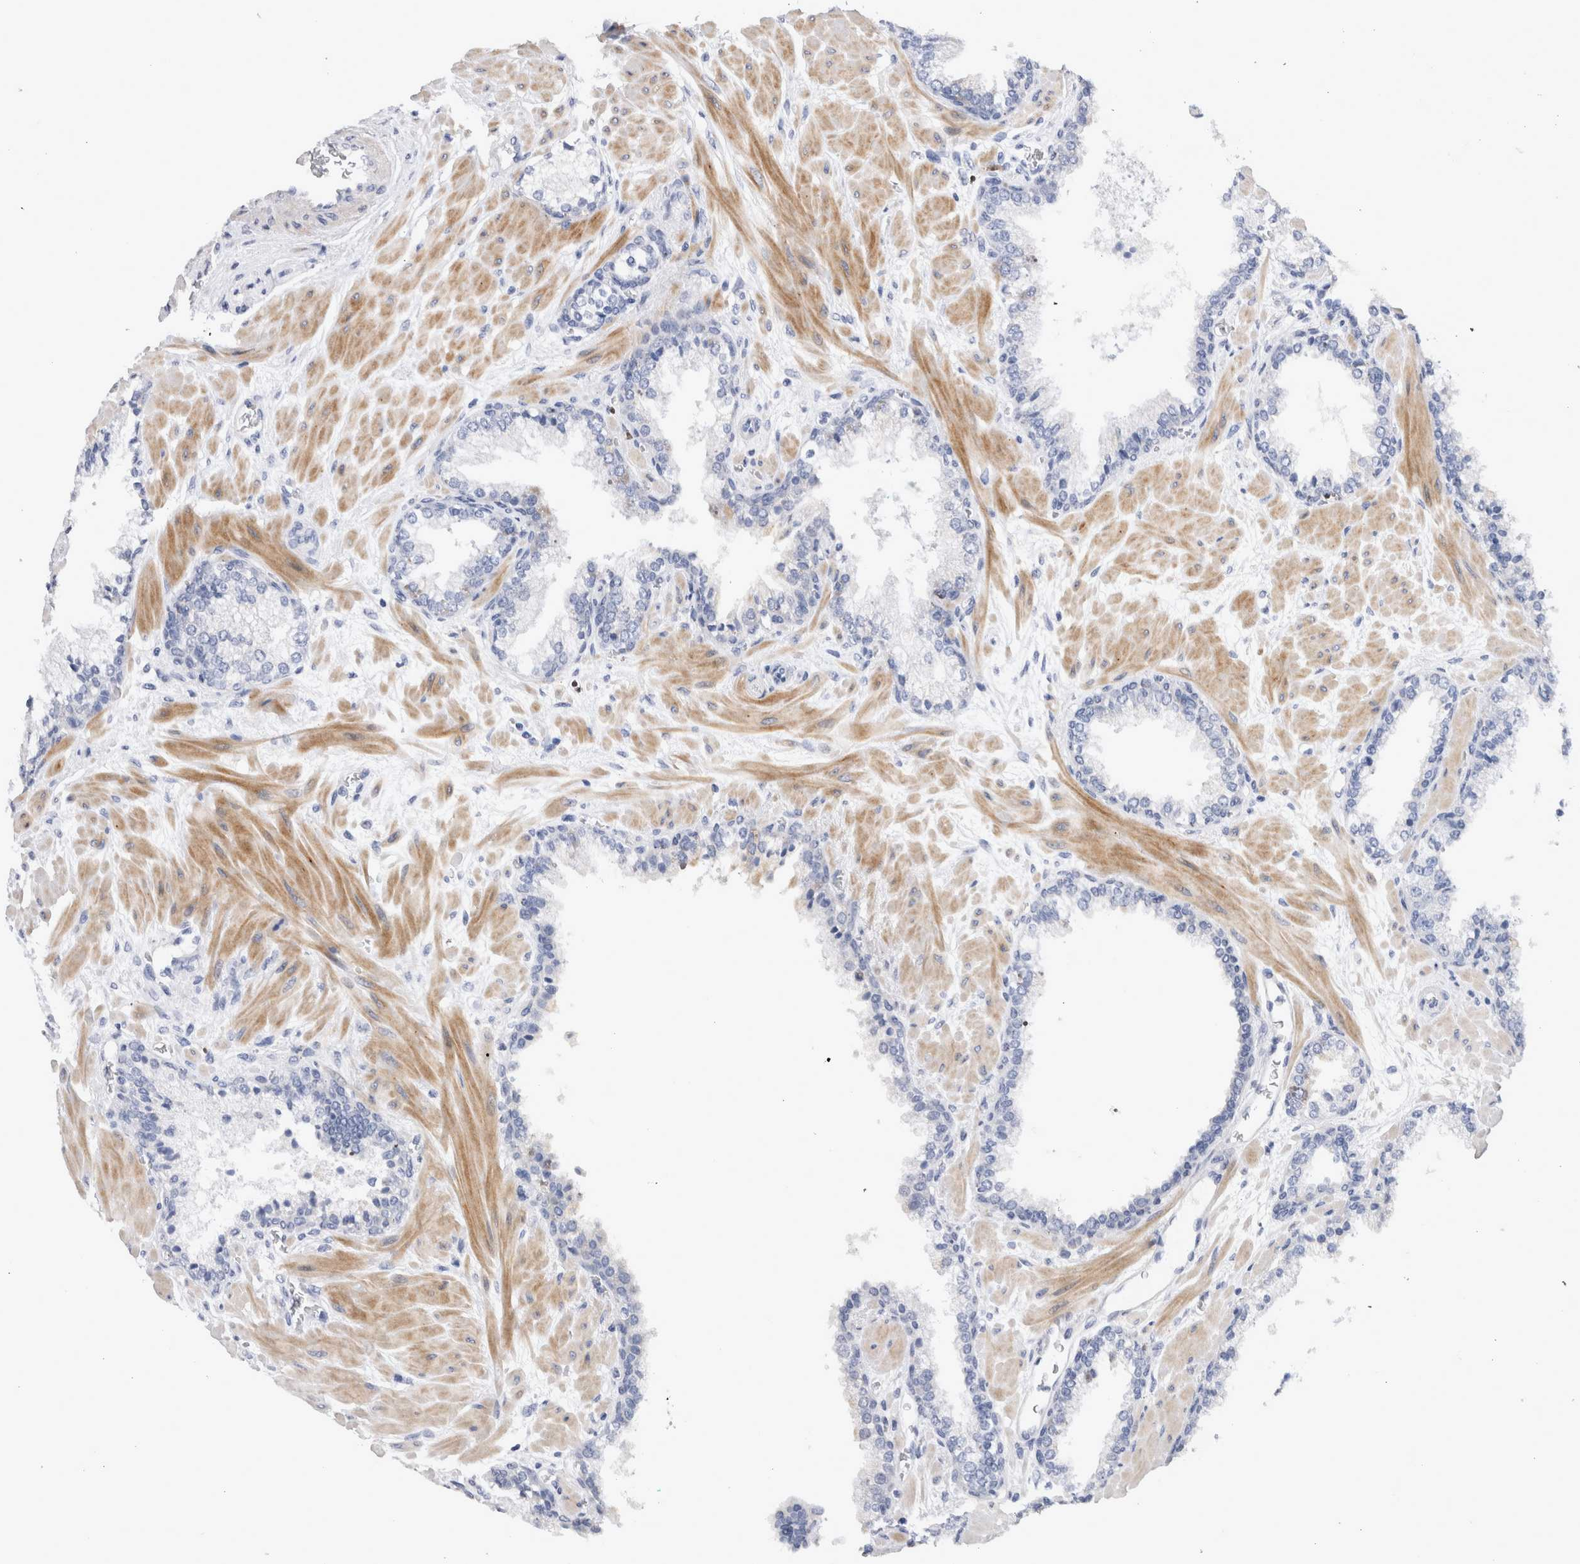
{"staining": {"intensity": "negative", "quantity": "none", "location": "none"}, "tissue": "prostate cancer", "cell_type": "Tumor cells", "image_type": "cancer", "snomed": [{"axis": "morphology", "description": "Adenocarcinoma, Low grade"}, {"axis": "topography", "description": "Prostate"}], "caption": "DAB (3,3'-diaminobenzidine) immunohistochemical staining of prostate cancer (low-grade adenocarcinoma) exhibits no significant expression in tumor cells. The staining is performed using DAB brown chromogen with nuclei counter-stained in using hematoxylin.", "gene": "CRYBG1", "patient": {"sex": "male", "age": 63}}